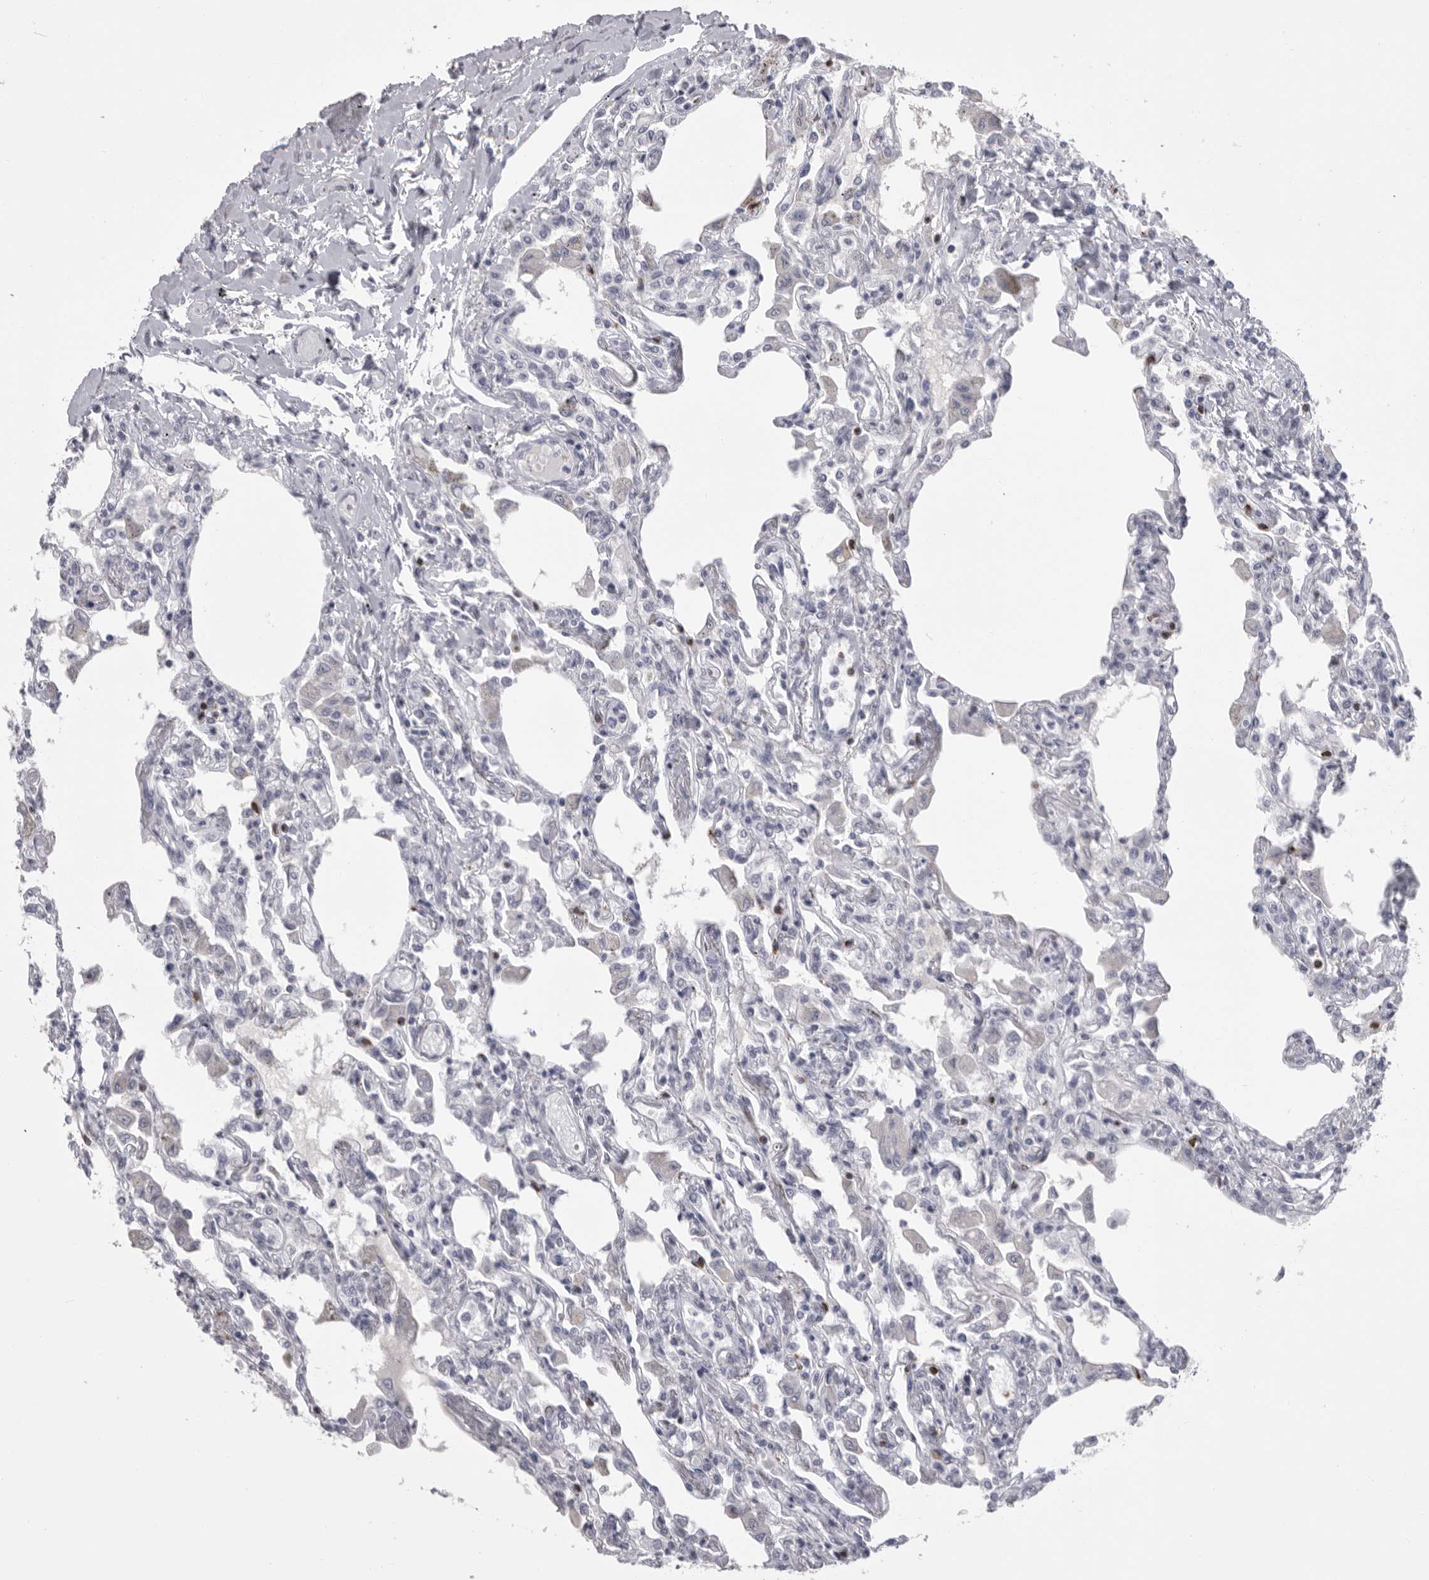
{"staining": {"intensity": "negative", "quantity": "none", "location": "none"}, "tissue": "lung", "cell_type": "Alveolar cells", "image_type": "normal", "snomed": [{"axis": "morphology", "description": "Normal tissue, NOS"}, {"axis": "topography", "description": "Bronchus"}, {"axis": "topography", "description": "Lung"}], "caption": "The micrograph demonstrates no staining of alveolar cells in unremarkable lung.", "gene": "GNLY", "patient": {"sex": "female", "age": 49}}